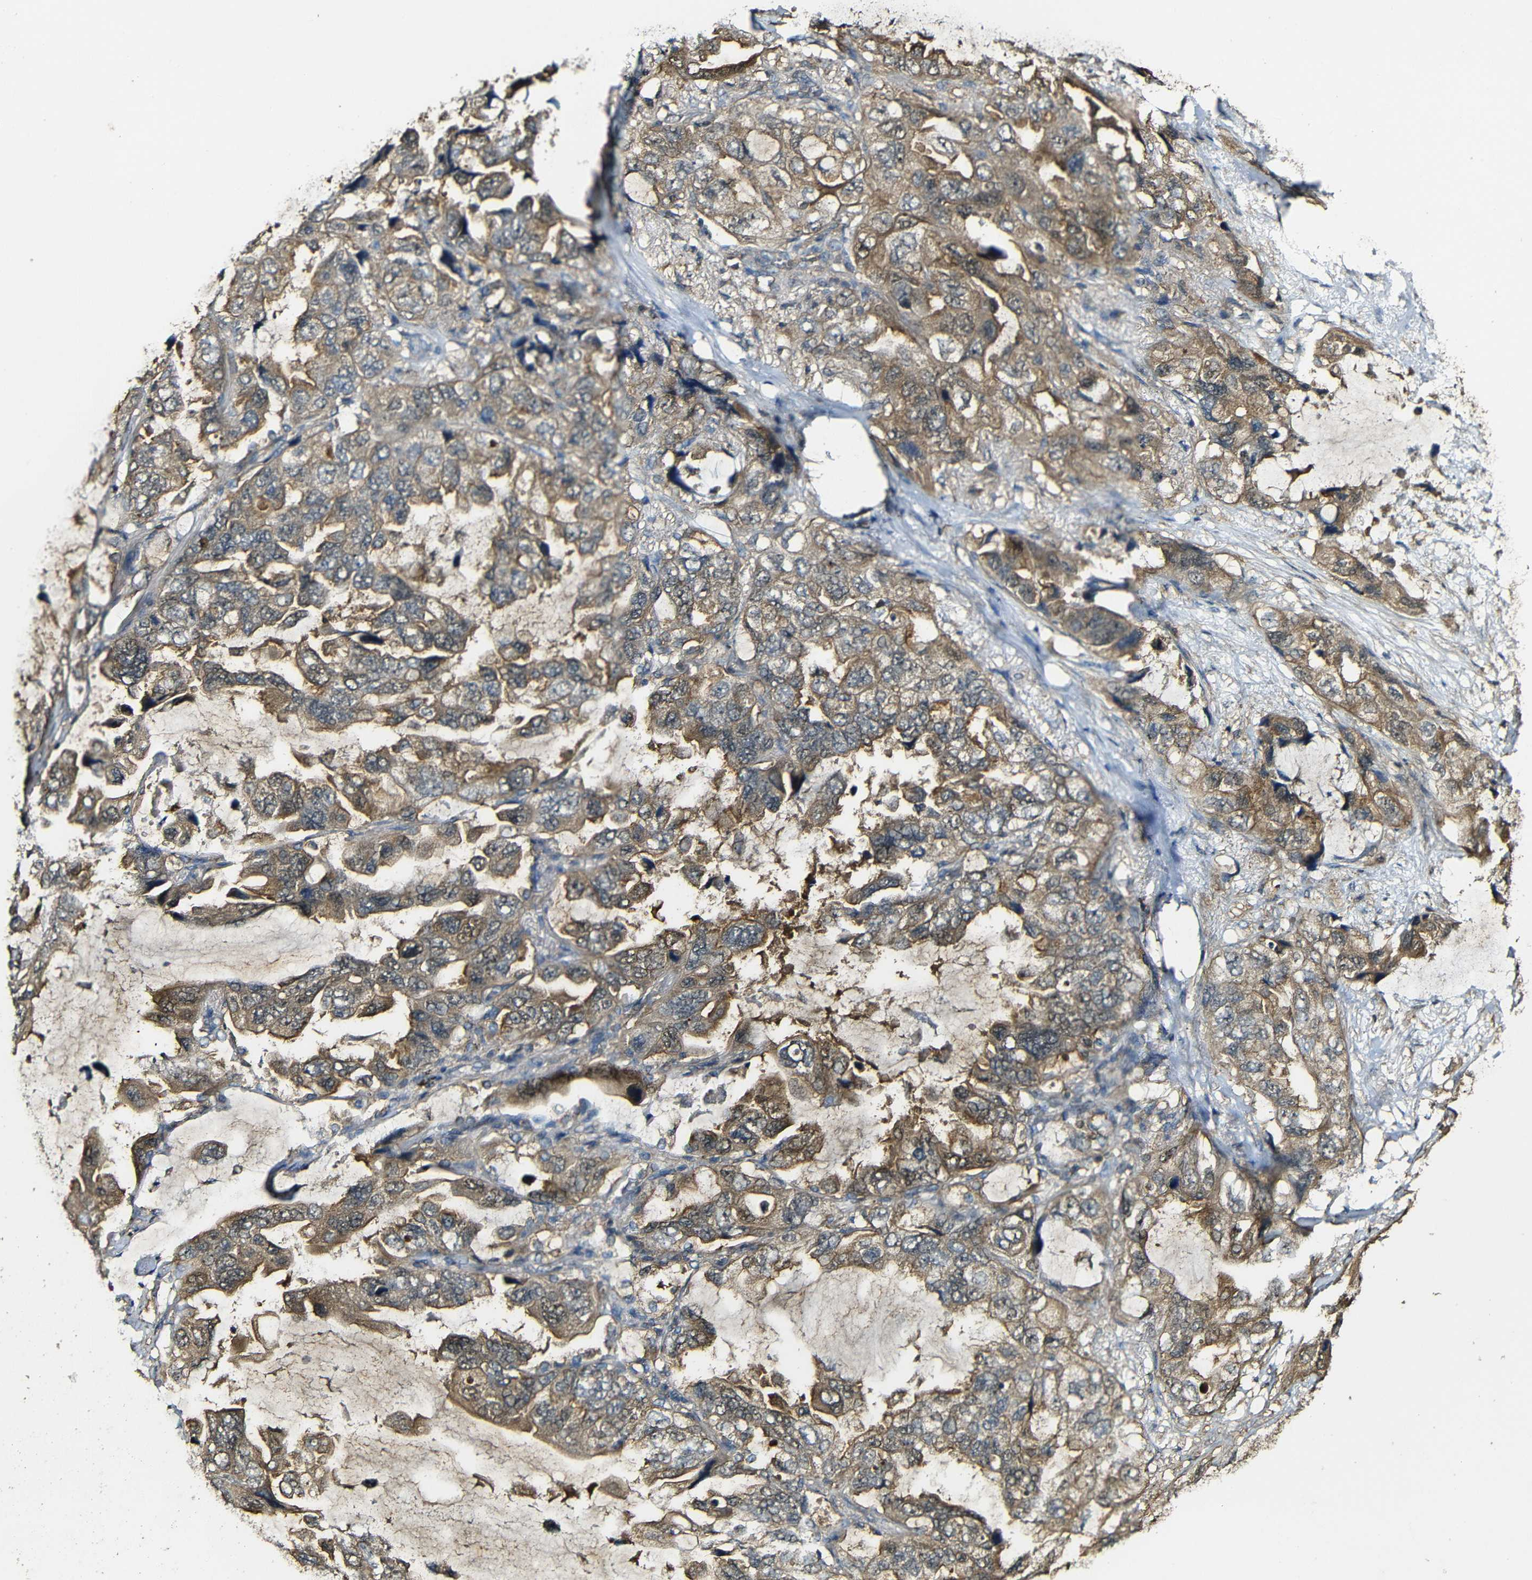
{"staining": {"intensity": "moderate", "quantity": ">75%", "location": "cytoplasmic/membranous"}, "tissue": "lung cancer", "cell_type": "Tumor cells", "image_type": "cancer", "snomed": [{"axis": "morphology", "description": "Squamous cell carcinoma, NOS"}, {"axis": "topography", "description": "Lung"}], "caption": "A histopathology image of human lung cancer (squamous cell carcinoma) stained for a protein displays moderate cytoplasmic/membranous brown staining in tumor cells. (Brightfield microscopy of DAB IHC at high magnification).", "gene": "CASP8", "patient": {"sex": "female", "age": 73}}